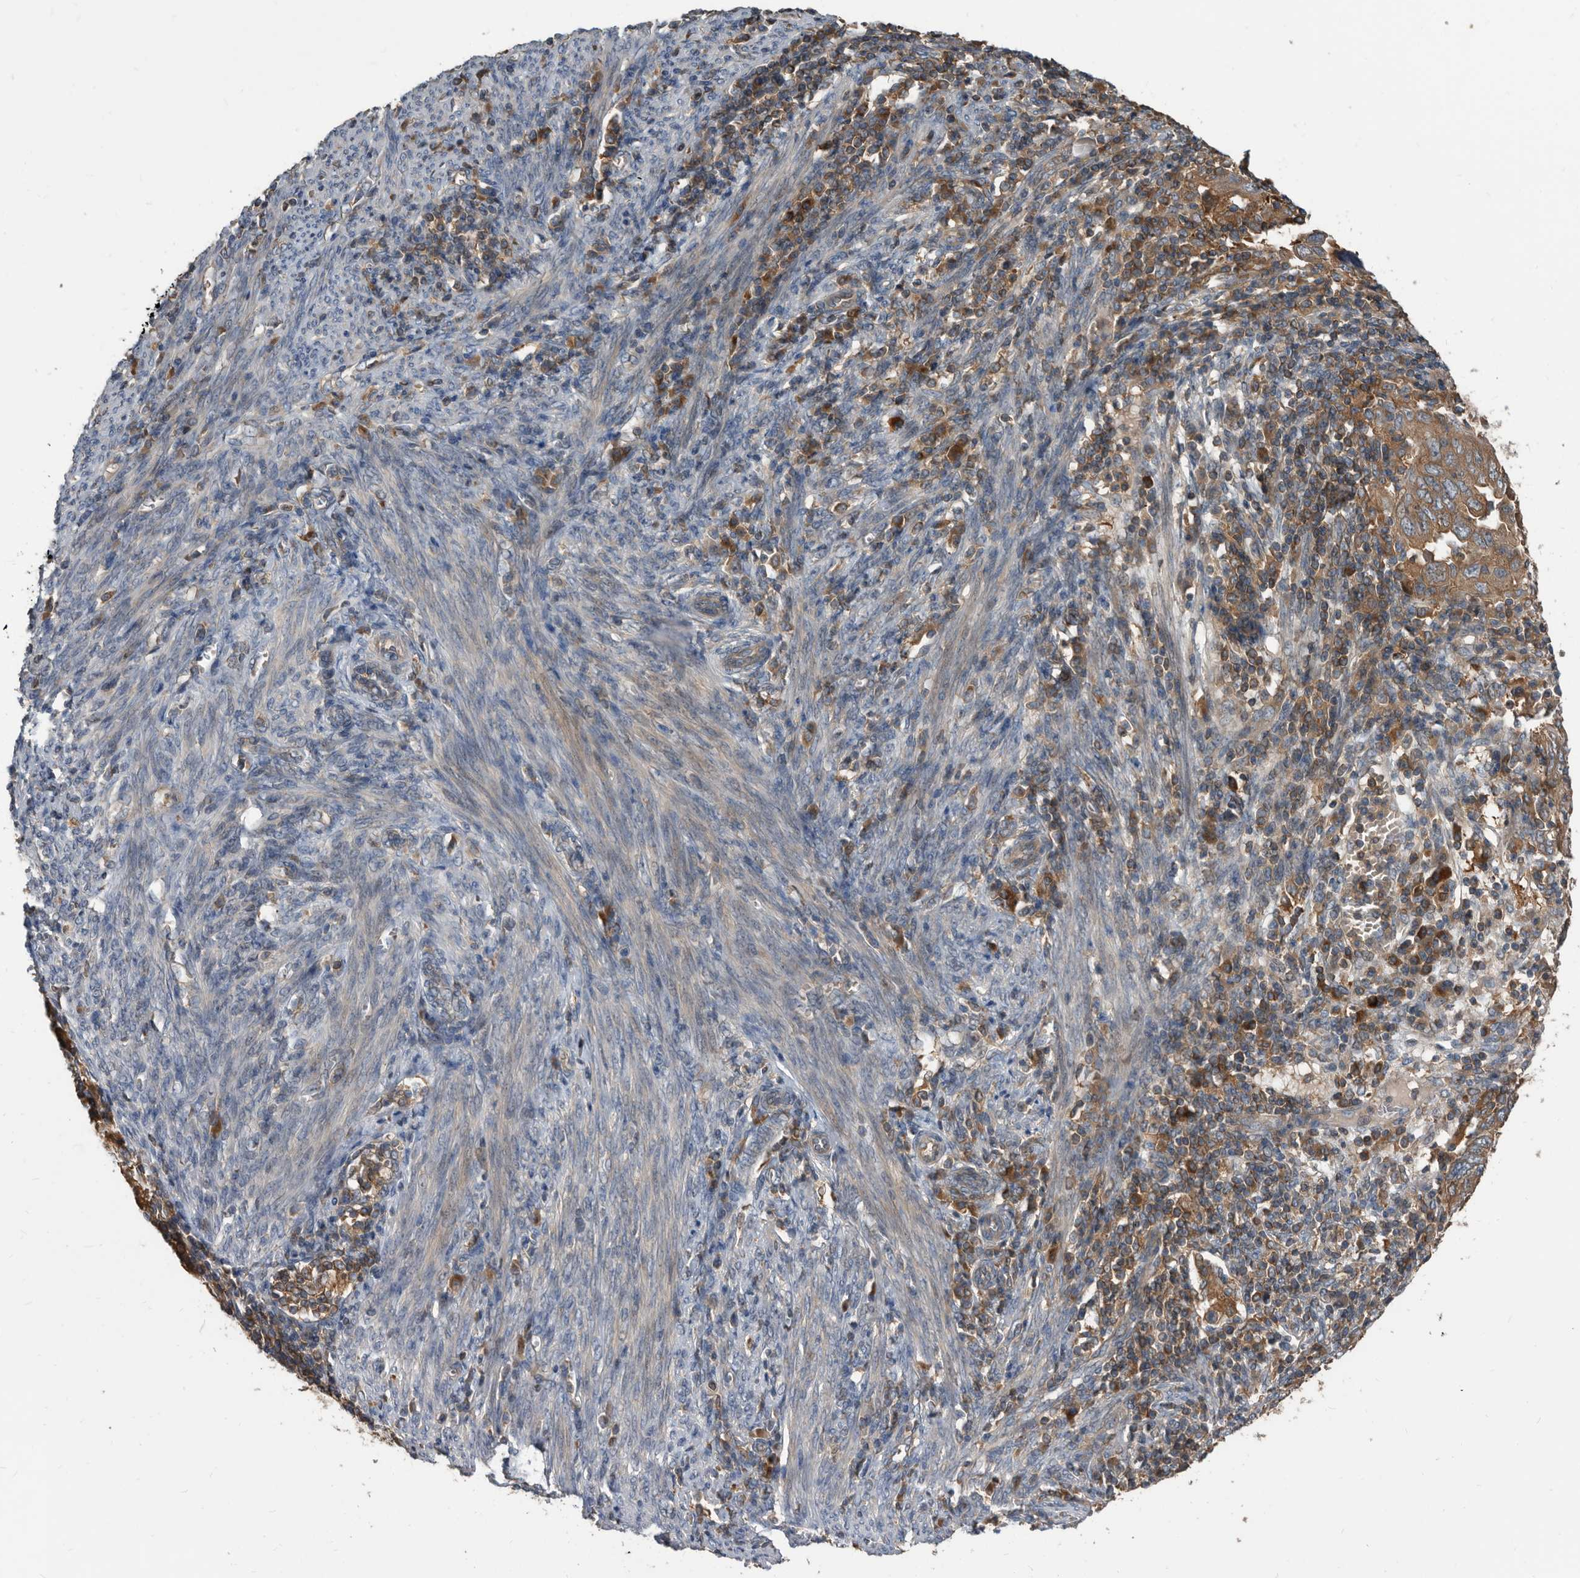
{"staining": {"intensity": "moderate", "quantity": ">75%", "location": "cytoplasmic/membranous"}, "tissue": "endometrial cancer", "cell_type": "Tumor cells", "image_type": "cancer", "snomed": [{"axis": "morphology", "description": "Adenocarcinoma, NOS"}, {"axis": "topography", "description": "Uterus"}], "caption": "Tumor cells show moderate cytoplasmic/membranous staining in about >75% of cells in endometrial cancer.", "gene": "APEH", "patient": {"sex": "female", "age": 77}}